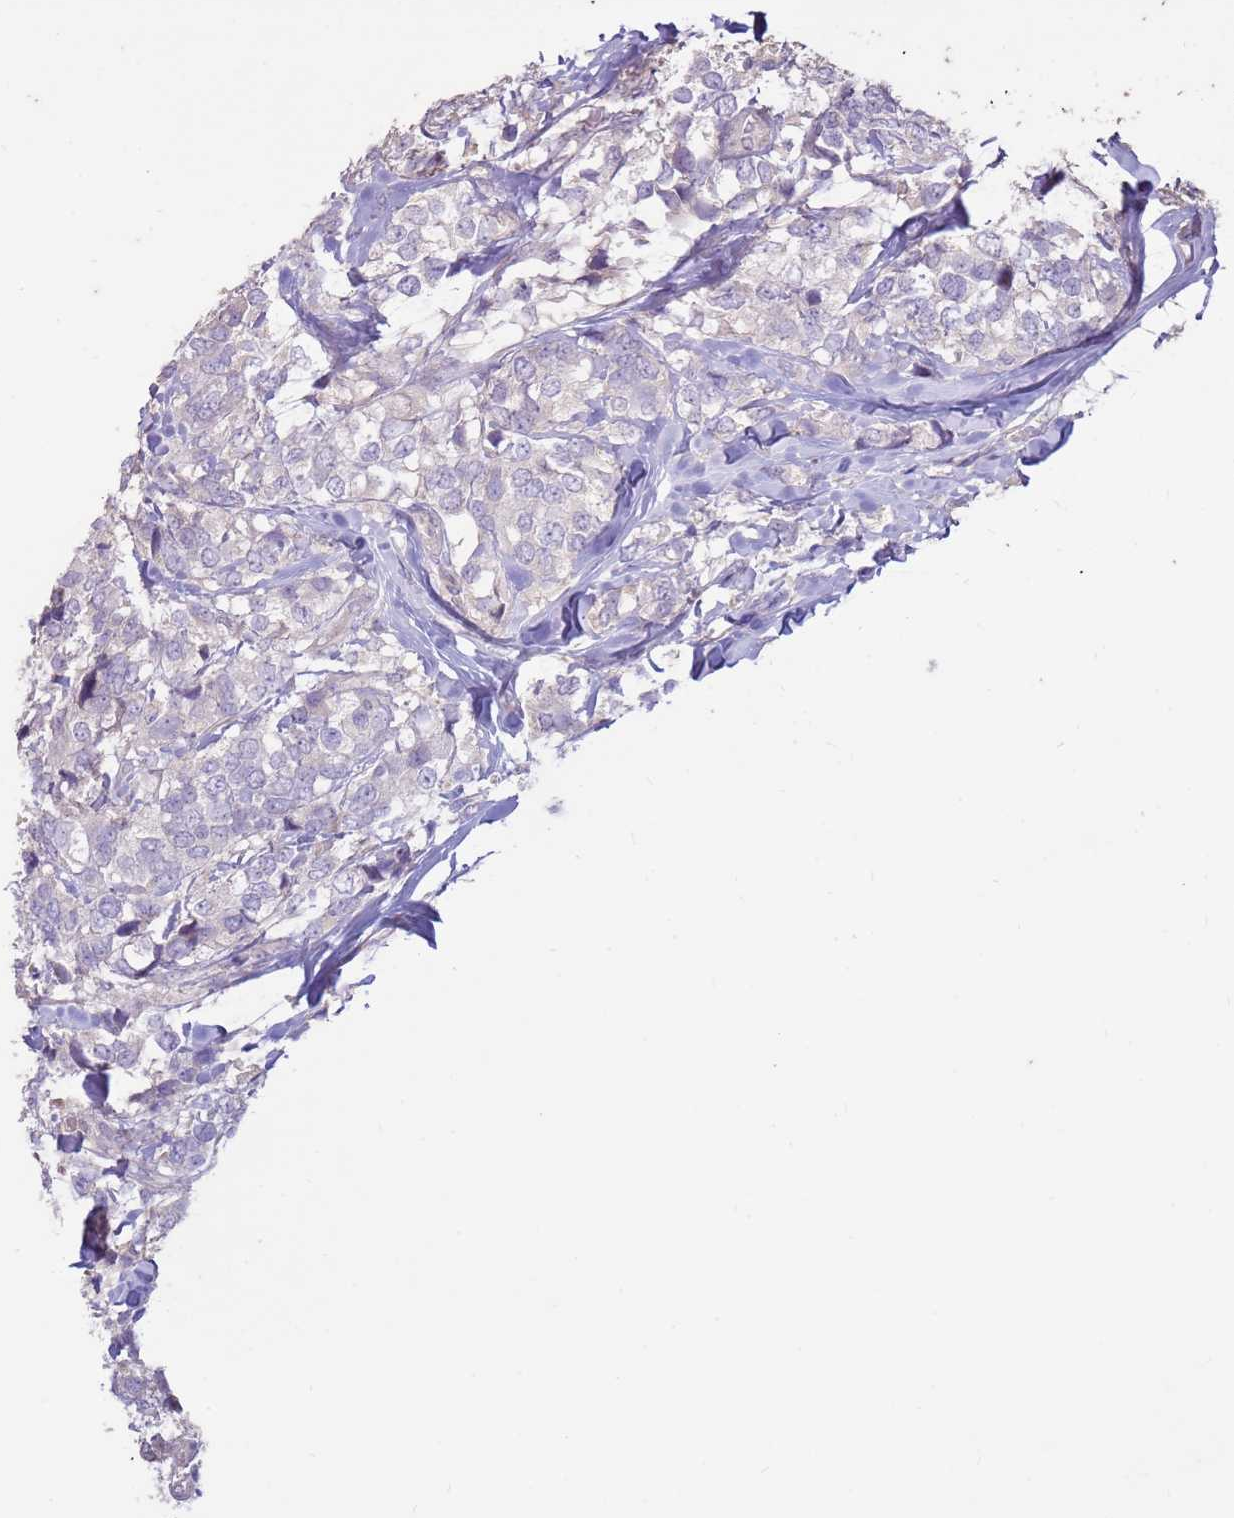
{"staining": {"intensity": "negative", "quantity": "none", "location": "none"}, "tissue": "breast cancer", "cell_type": "Tumor cells", "image_type": "cancer", "snomed": [{"axis": "morphology", "description": "Lobular carcinoma"}, {"axis": "topography", "description": "Breast"}], "caption": "This is a image of IHC staining of breast cancer (lobular carcinoma), which shows no expression in tumor cells.", "gene": "LGI4", "patient": {"sex": "female", "age": 59}}